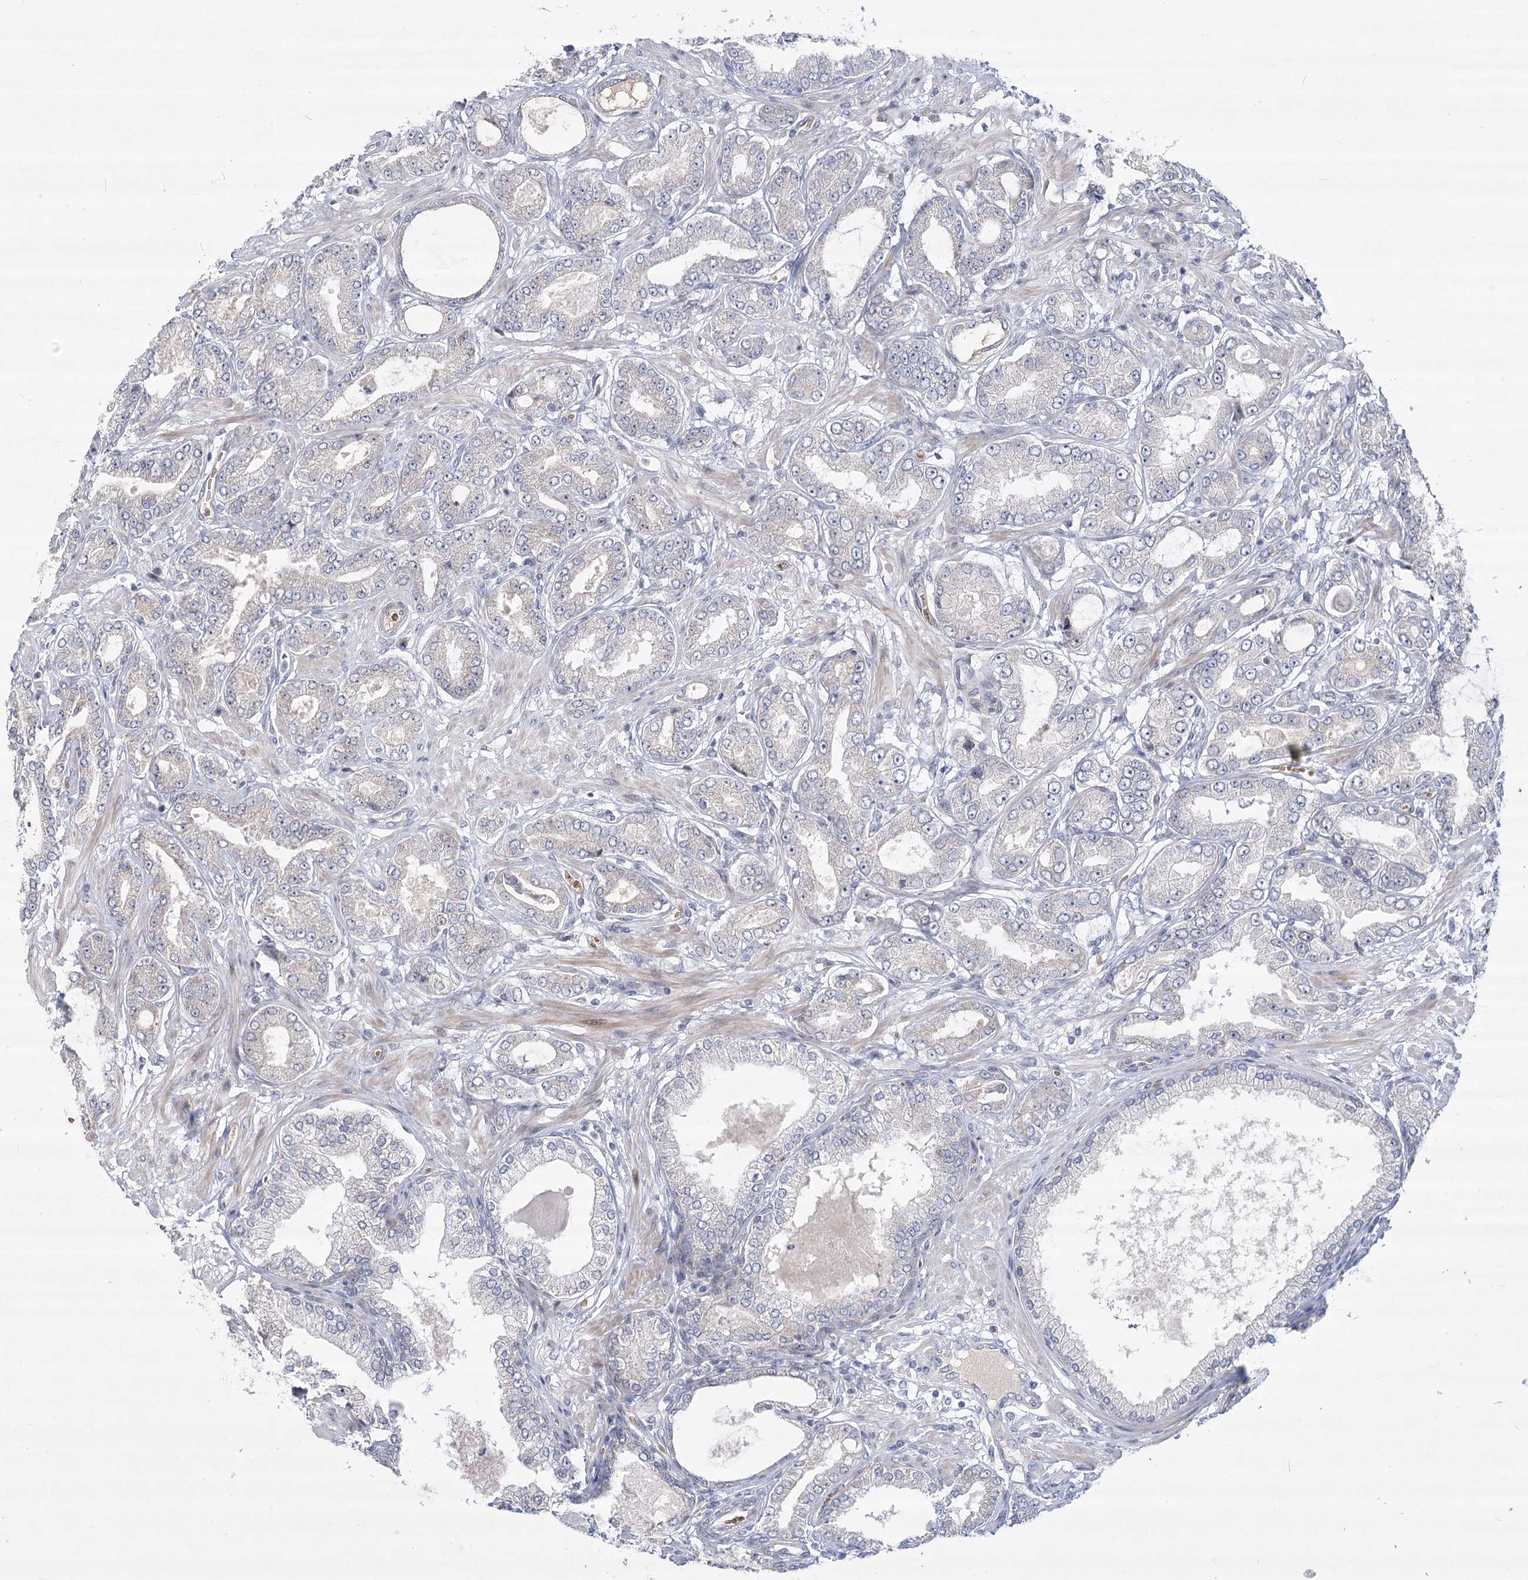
{"staining": {"intensity": "negative", "quantity": "none", "location": "none"}, "tissue": "prostate cancer", "cell_type": "Tumor cells", "image_type": "cancer", "snomed": [{"axis": "morphology", "description": "Adenocarcinoma, Low grade"}, {"axis": "topography", "description": "Prostate"}], "caption": "An immunohistochemistry (IHC) micrograph of prostate cancer (low-grade adenocarcinoma) is shown. There is no staining in tumor cells of prostate cancer (low-grade adenocarcinoma). The staining was performed using DAB to visualize the protein expression in brown, while the nuclei were stained in blue with hematoxylin (Magnification: 20x).", "gene": "NSMCE4A", "patient": {"sex": "male", "age": 63}}